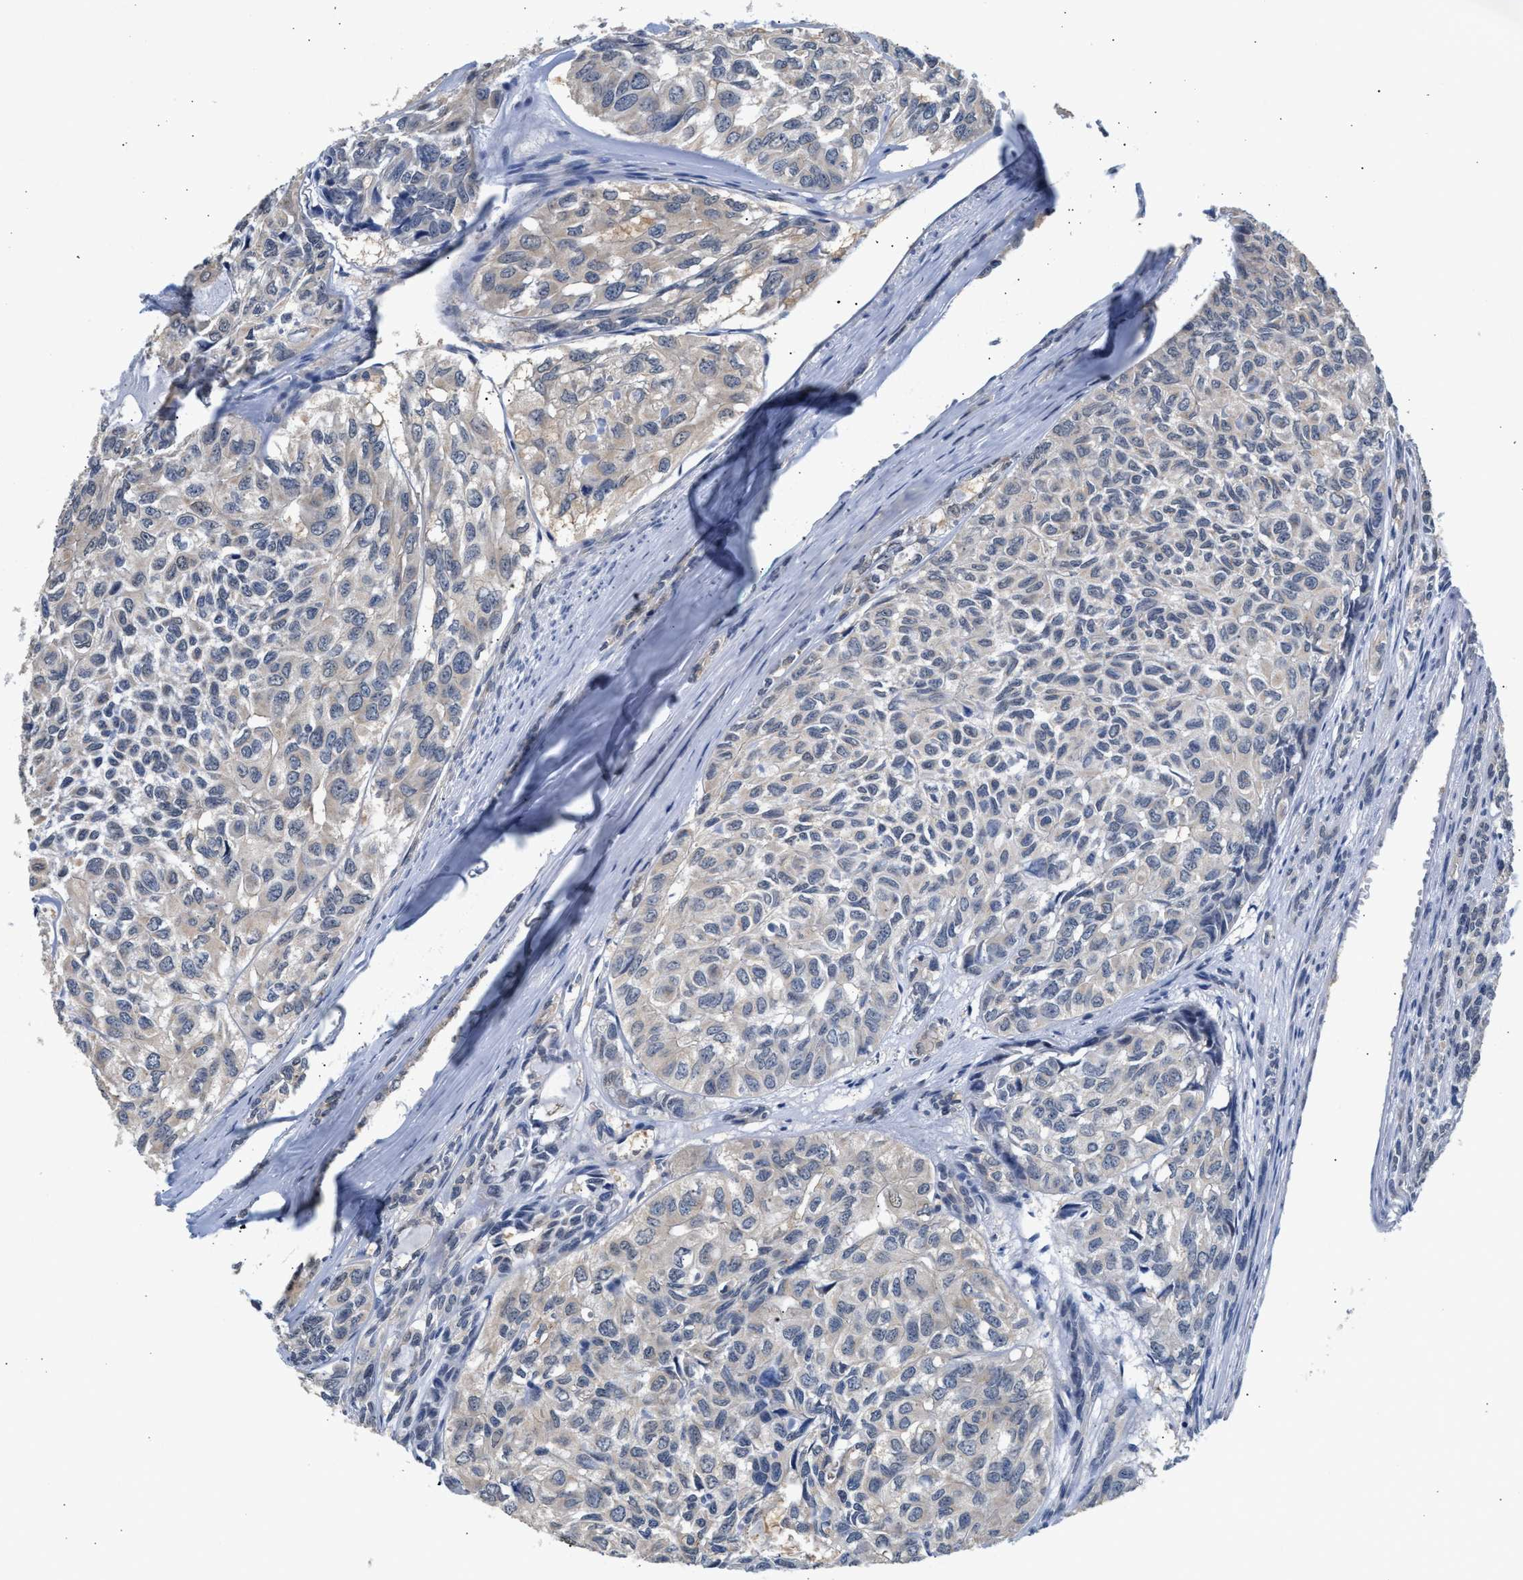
{"staining": {"intensity": "weak", "quantity": "<25%", "location": "cytoplasmic/membranous"}, "tissue": "head and neck cancer", "cell_type": "Tumor cells", "image_type": "cancer", "snomed": [{"axis": "morphology", "description": "Adenocarcinoma, NOS"}, {"axis": "topography", "description": "Salivary gland, NOS"}, {"axis": "topography", "description": "Head-Neck"}], "caption": "Tumor cells are negative for protein expression in human head and neck cancer.", "gene": "PPM1L", "patient": {"sex": "female", "age": 76}}